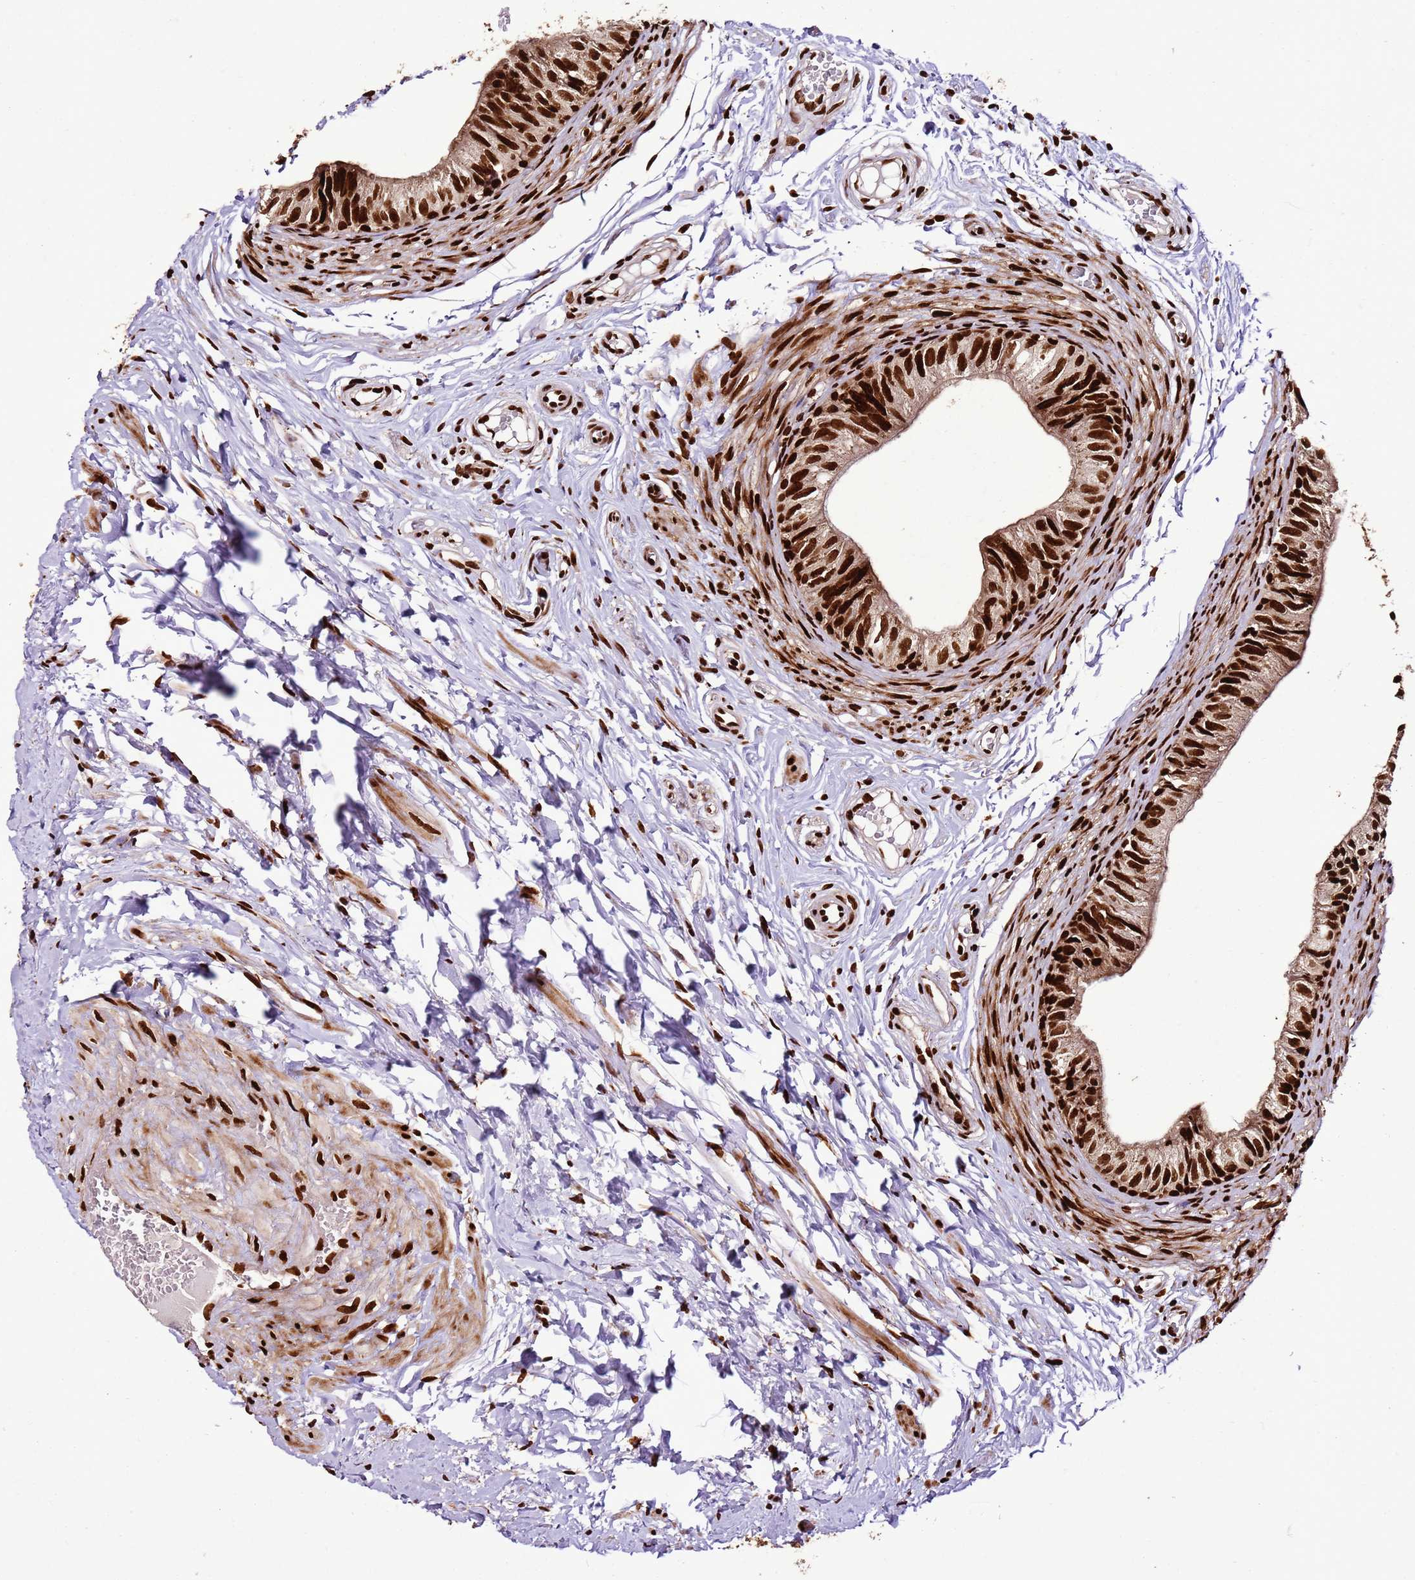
{"staining": {"intensity": "strong", "quantity": ">75%", "location": "nuclear"}, "tissue": "epididymis", "cell_type": "Glandular cells", "image_type": "normal", "snomed": [{"axis": "morphology", "description": "Normal tissue, NOS"}, {"axis": "topography", "description": "Epididymis"}], "caption": "Immunohistochemical staining of normal human epididymis exhibits >75% levels of strong nuclear protein staining in approximately >75% of glandular cells.", "gene": "HNRNPAB", "patient": {"sex": "male", "age": 37}}